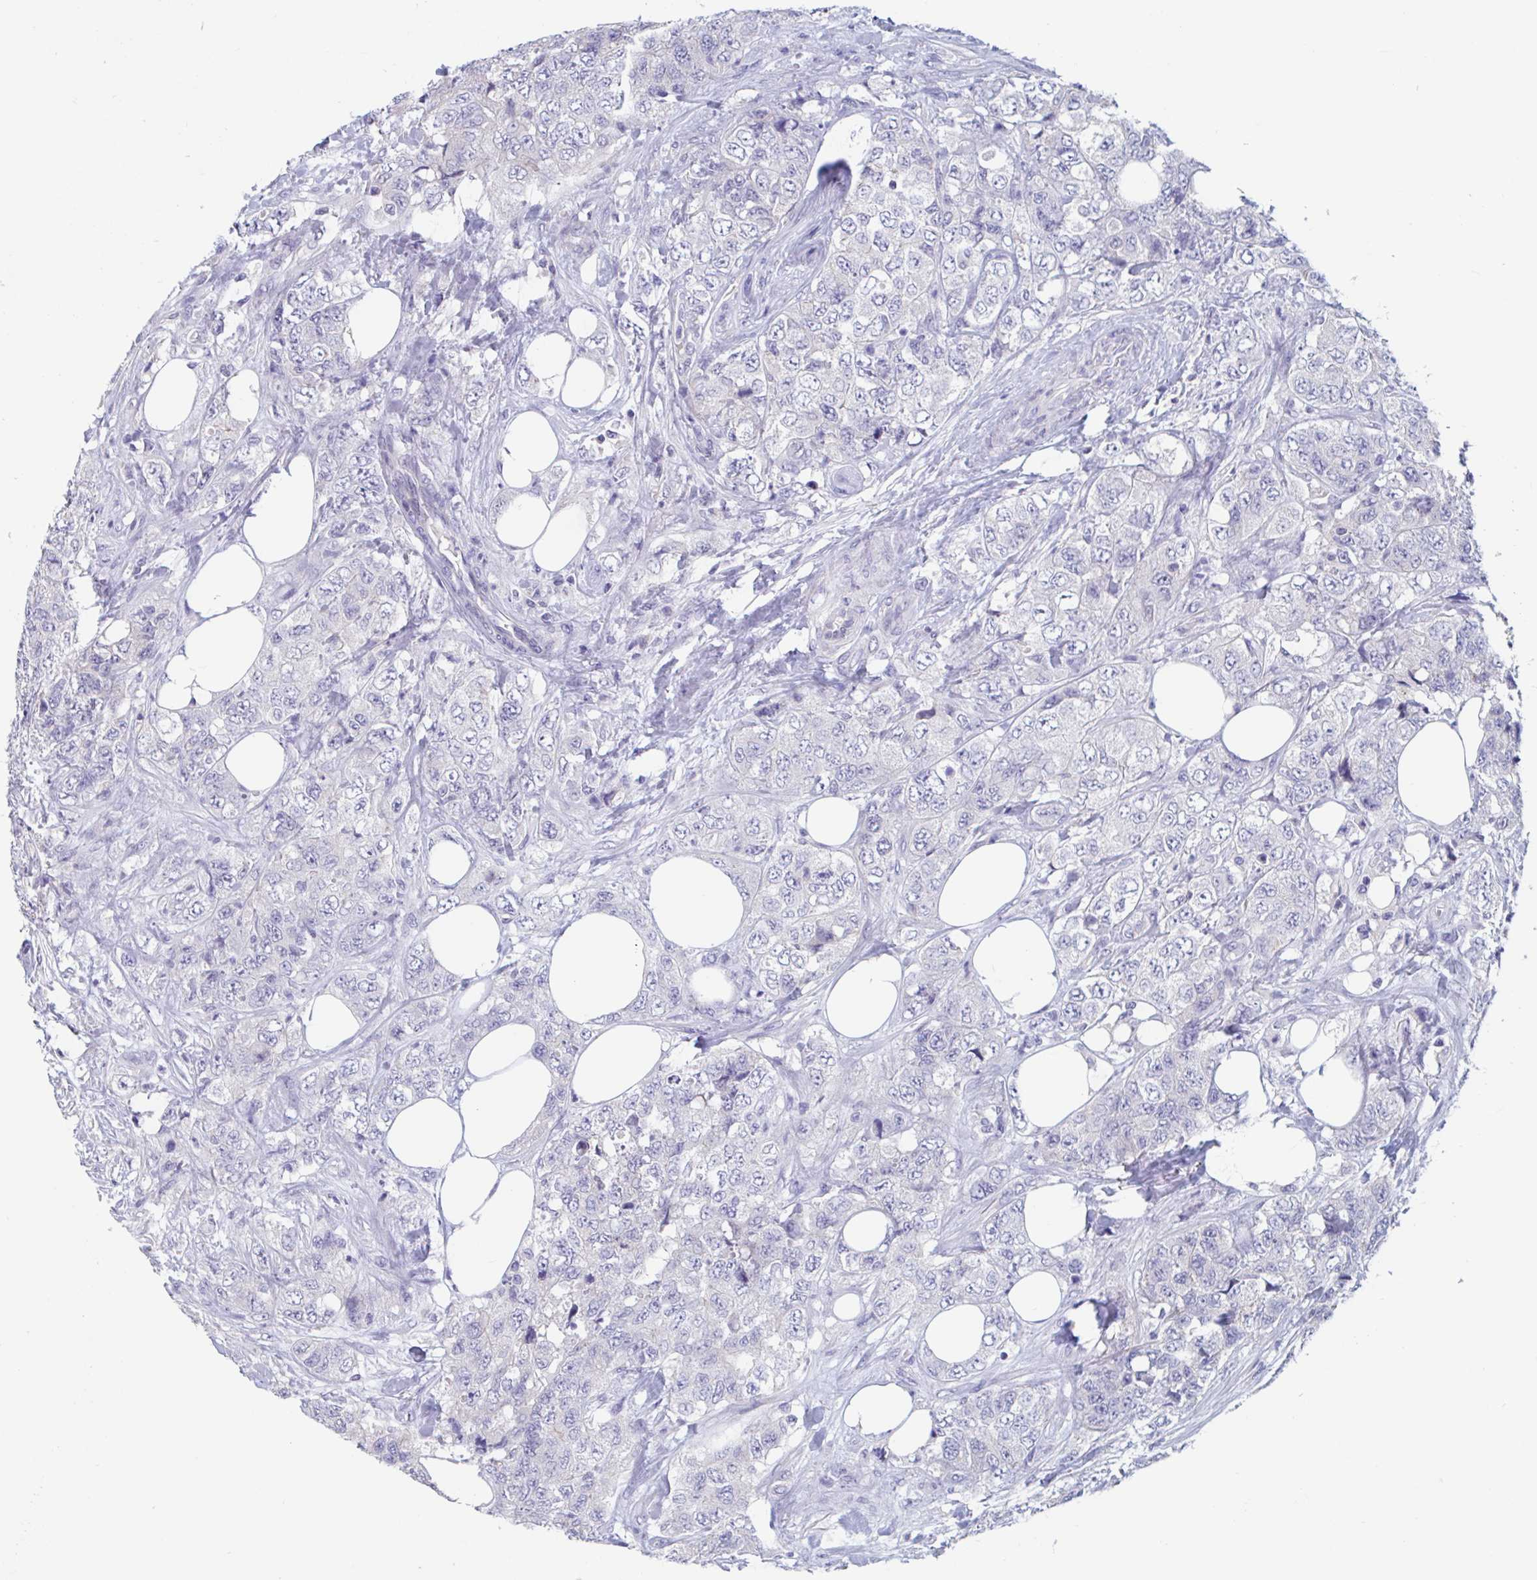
{"staining": {"intensity": "negative", "quantity": "none", "location": "none"}, "tissue": "urothelial cancer", "cell_type": "Tumor cells", "image_type": "cancer", "snomed": [{"axis": "morphology", "description": "Urothelial carcinoma, High grade"}, {"axis": "topography", "description": "Urinary bladder"}], "caption": "This is an immunohistochemistry (IHC) photomicrograph of human urothelial carcinoma (high-grade). There is no staining in tumor cells.", "gene": "UNKL", "patient": {"sex": "female", "age": 78}}